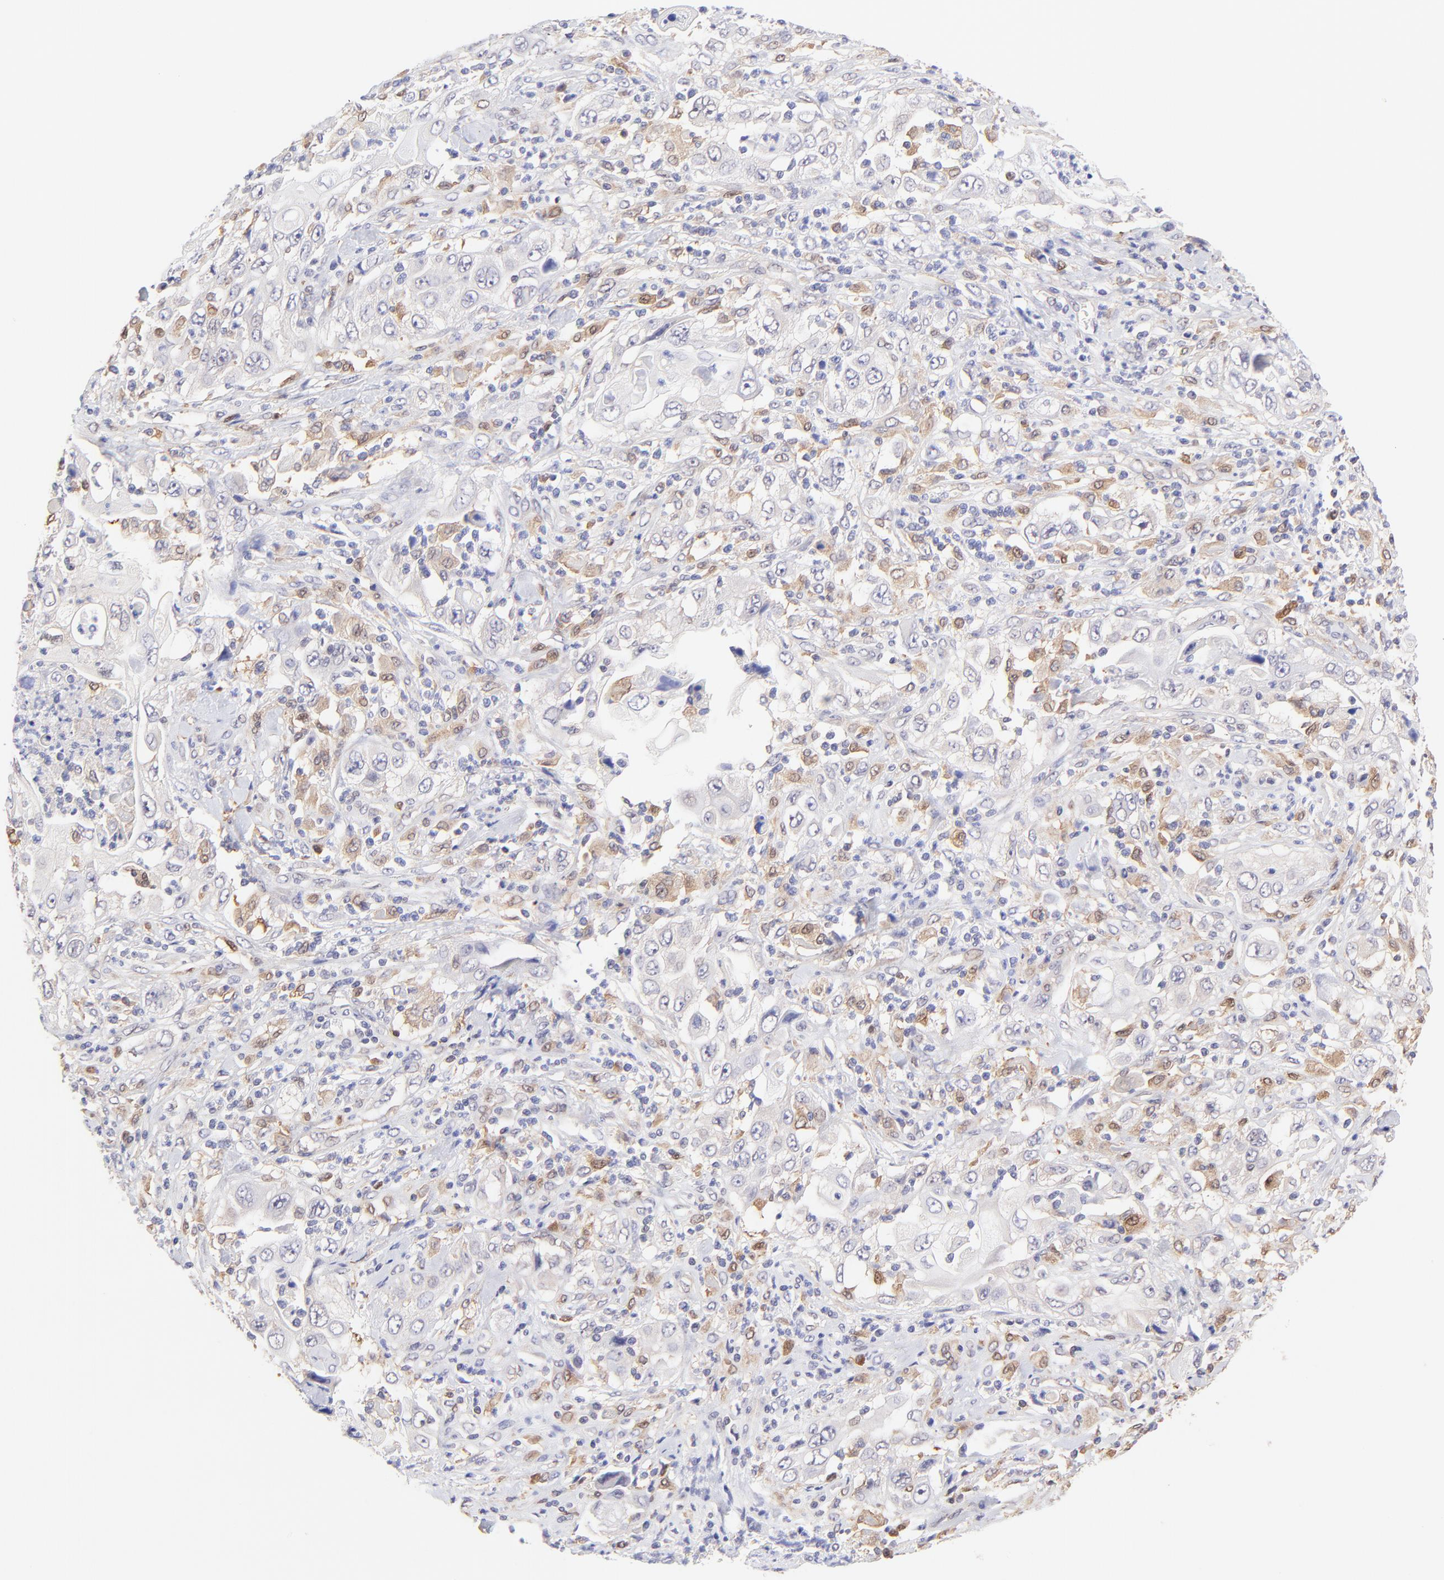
{"staining": {"intensity": "negative", "quantity": "none", "location": "none"}, "tissue": "pancreatic cancer", "cell_type": "Tumor cells", "image_type": "cancer", "snomed": [{"axis": "morphology", "description": "Adenocarcinoma, NOS"}, {"axis": "topography", "description": "Pancreas"}], "caption": "Tumor cells are negative for protein expression in human pancreatic adenocarcinoma.", "gene": "HYAL1", "patient": {"sex": "male", "age": 70}}